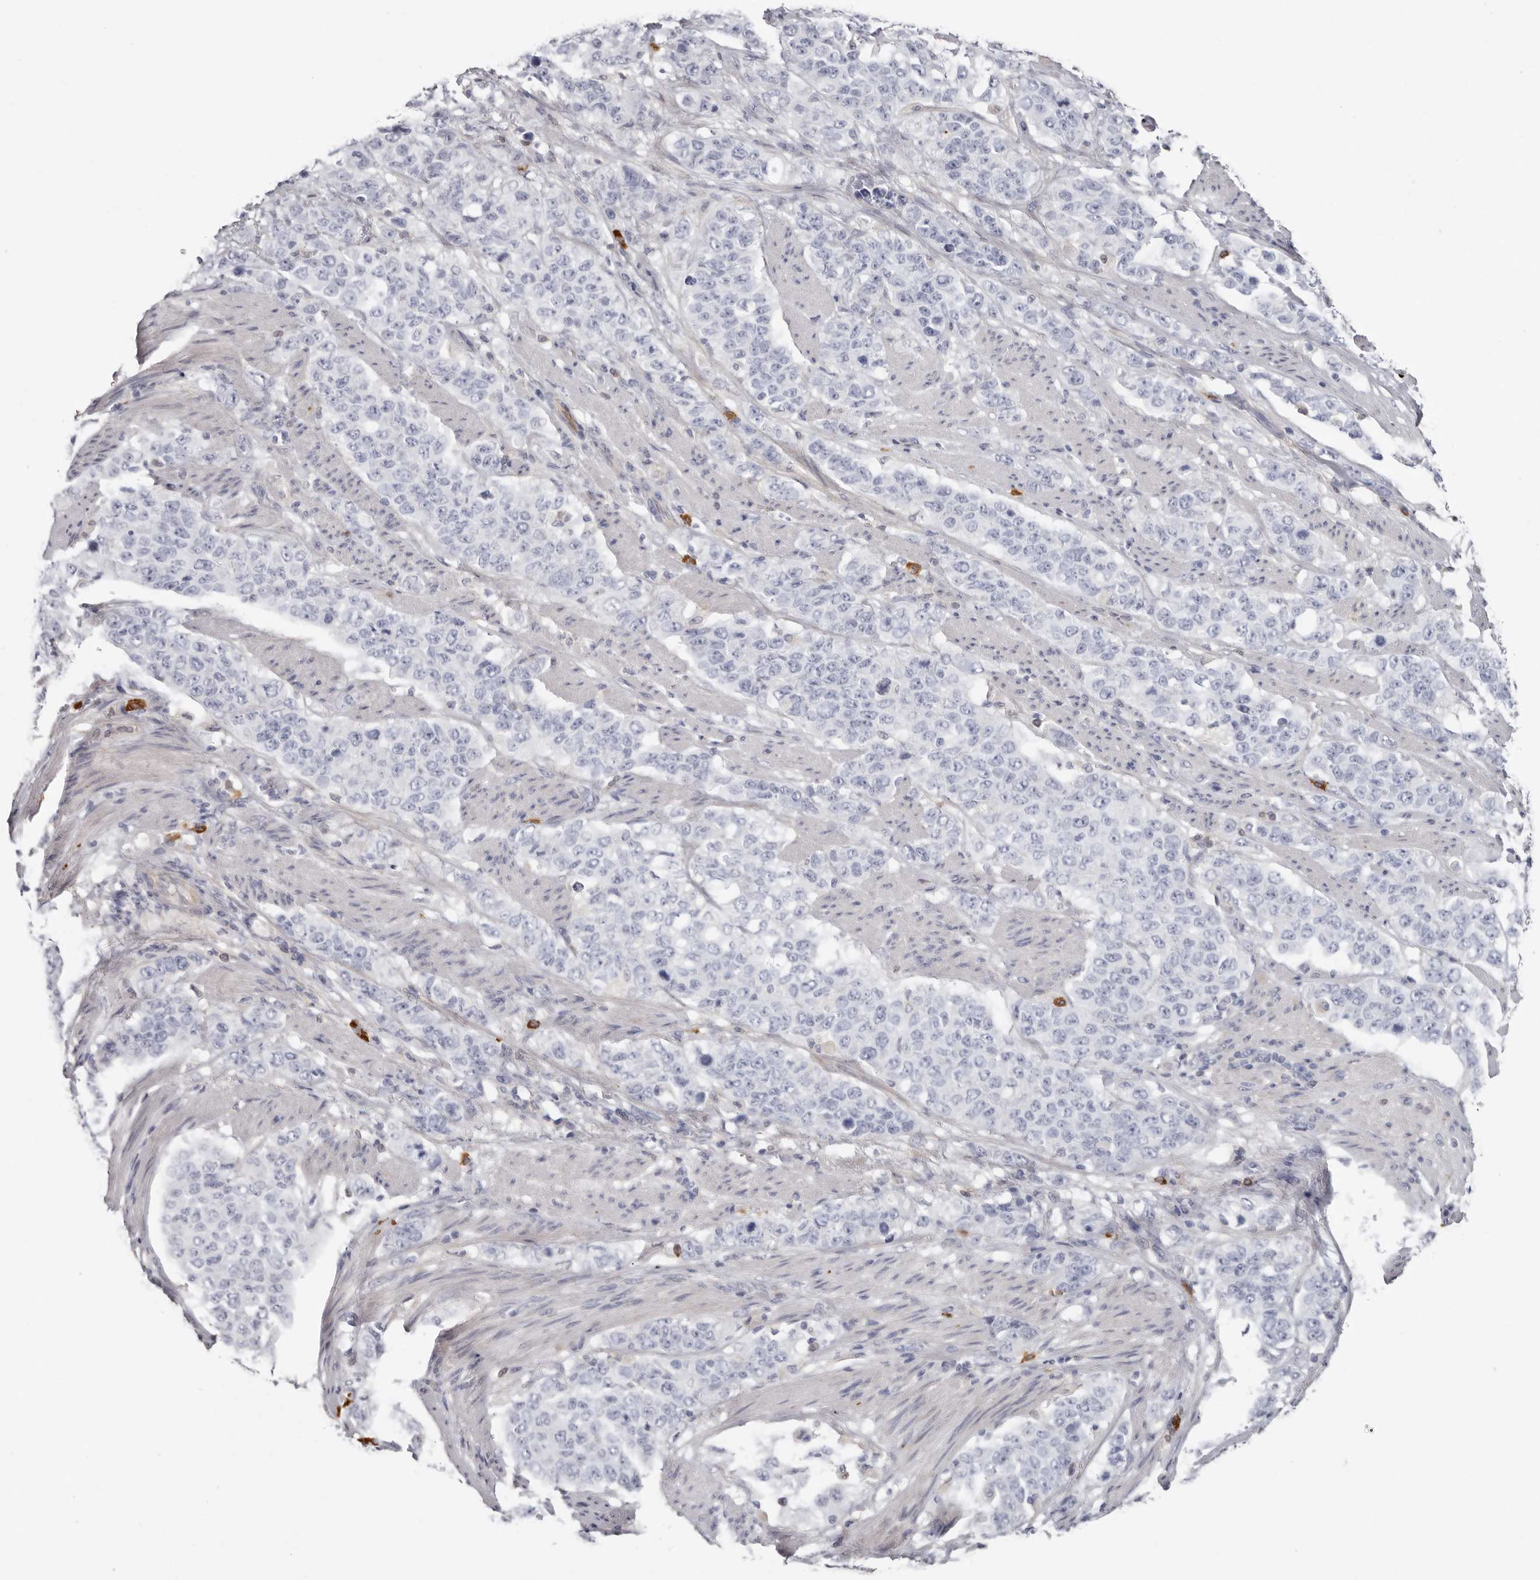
{"staining": {"intensity": "negative", "quantity": "none", "location": "none"}, "tissue": "stomach cancer", "cell_type": "Tumor cells", "image_type": "cancer", "snomed": [{"axis": "morphology", "description": "Adenocarcinoma, NOS"}, {"axis": "topography", "description": "Stomach"}], "caption": "Immunohistochemistry (IHC) photomicrograph of neoplastic tissue: adenocarcinoma (stomach) stained with DAB (3,3'-diaminobenzidine) displays no significant protein positivity in tumor cells.", "gene": "PKDCC", "patient": {"sex": "male", "age": 48}}